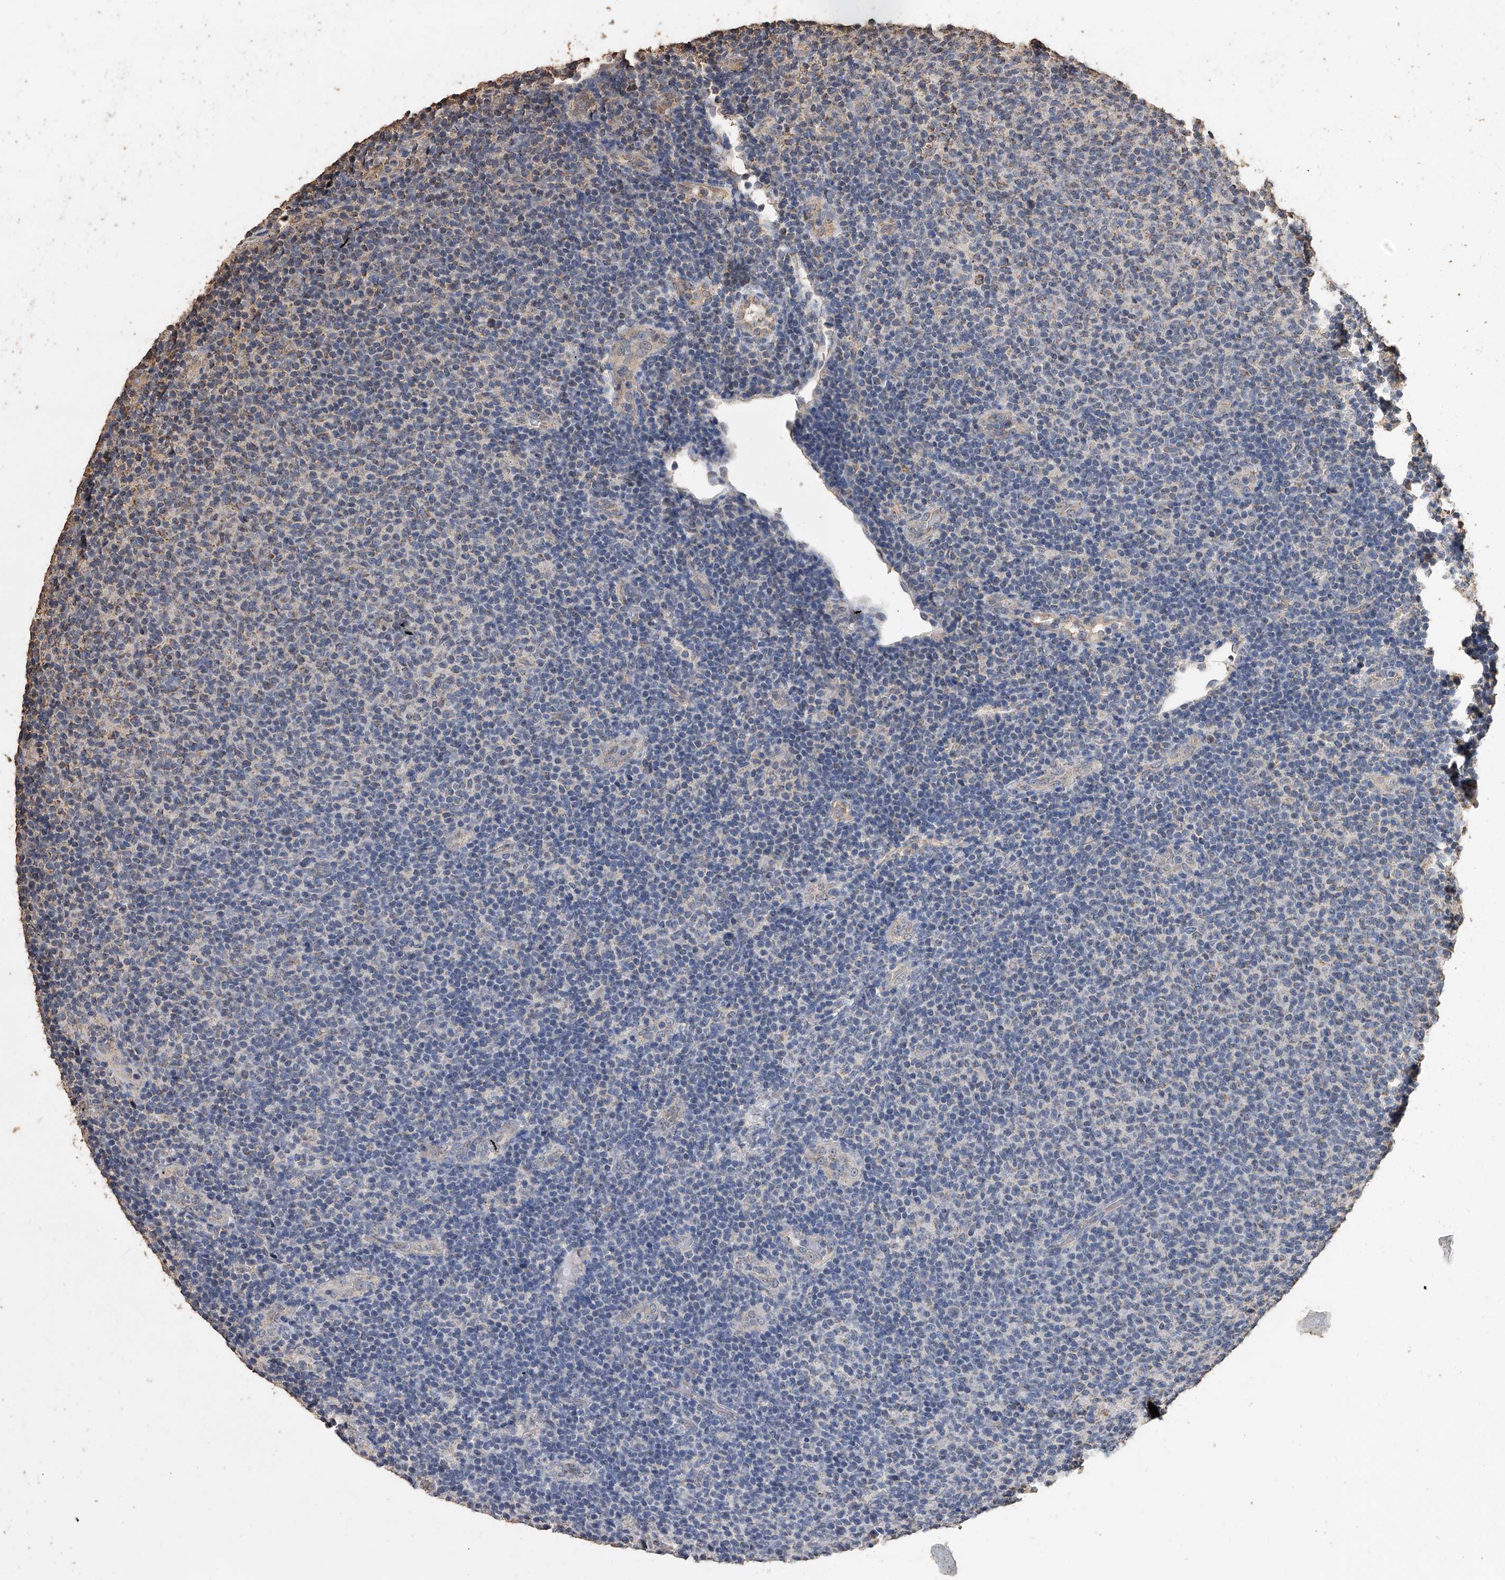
{"staining": {"intensity": "weak", "quantity": "<25%", "location": "cytoplasmic/membranous"}, "tissue": "lymphoma", "cell_type": "Tumor cells", "image_type": "cancer", "snomed": [{"axis": "morphology", "description": "Malignant lymphoma, non-Hodgkin's type, Low grade"}, {"axis": "topography", "description": "Lymph node"}], "caption": "High magnification brightfield microscopy of low-grade malignant lymphoma, non-Hodgkin's type stained with DAB (3,3'-diaminobenzidine) (brown) and counterstained with hematoxylin (blue): tumor cells show no significant staining.", "gene": "MRPL28", "patient": {"sex": "male", "age": 66}}